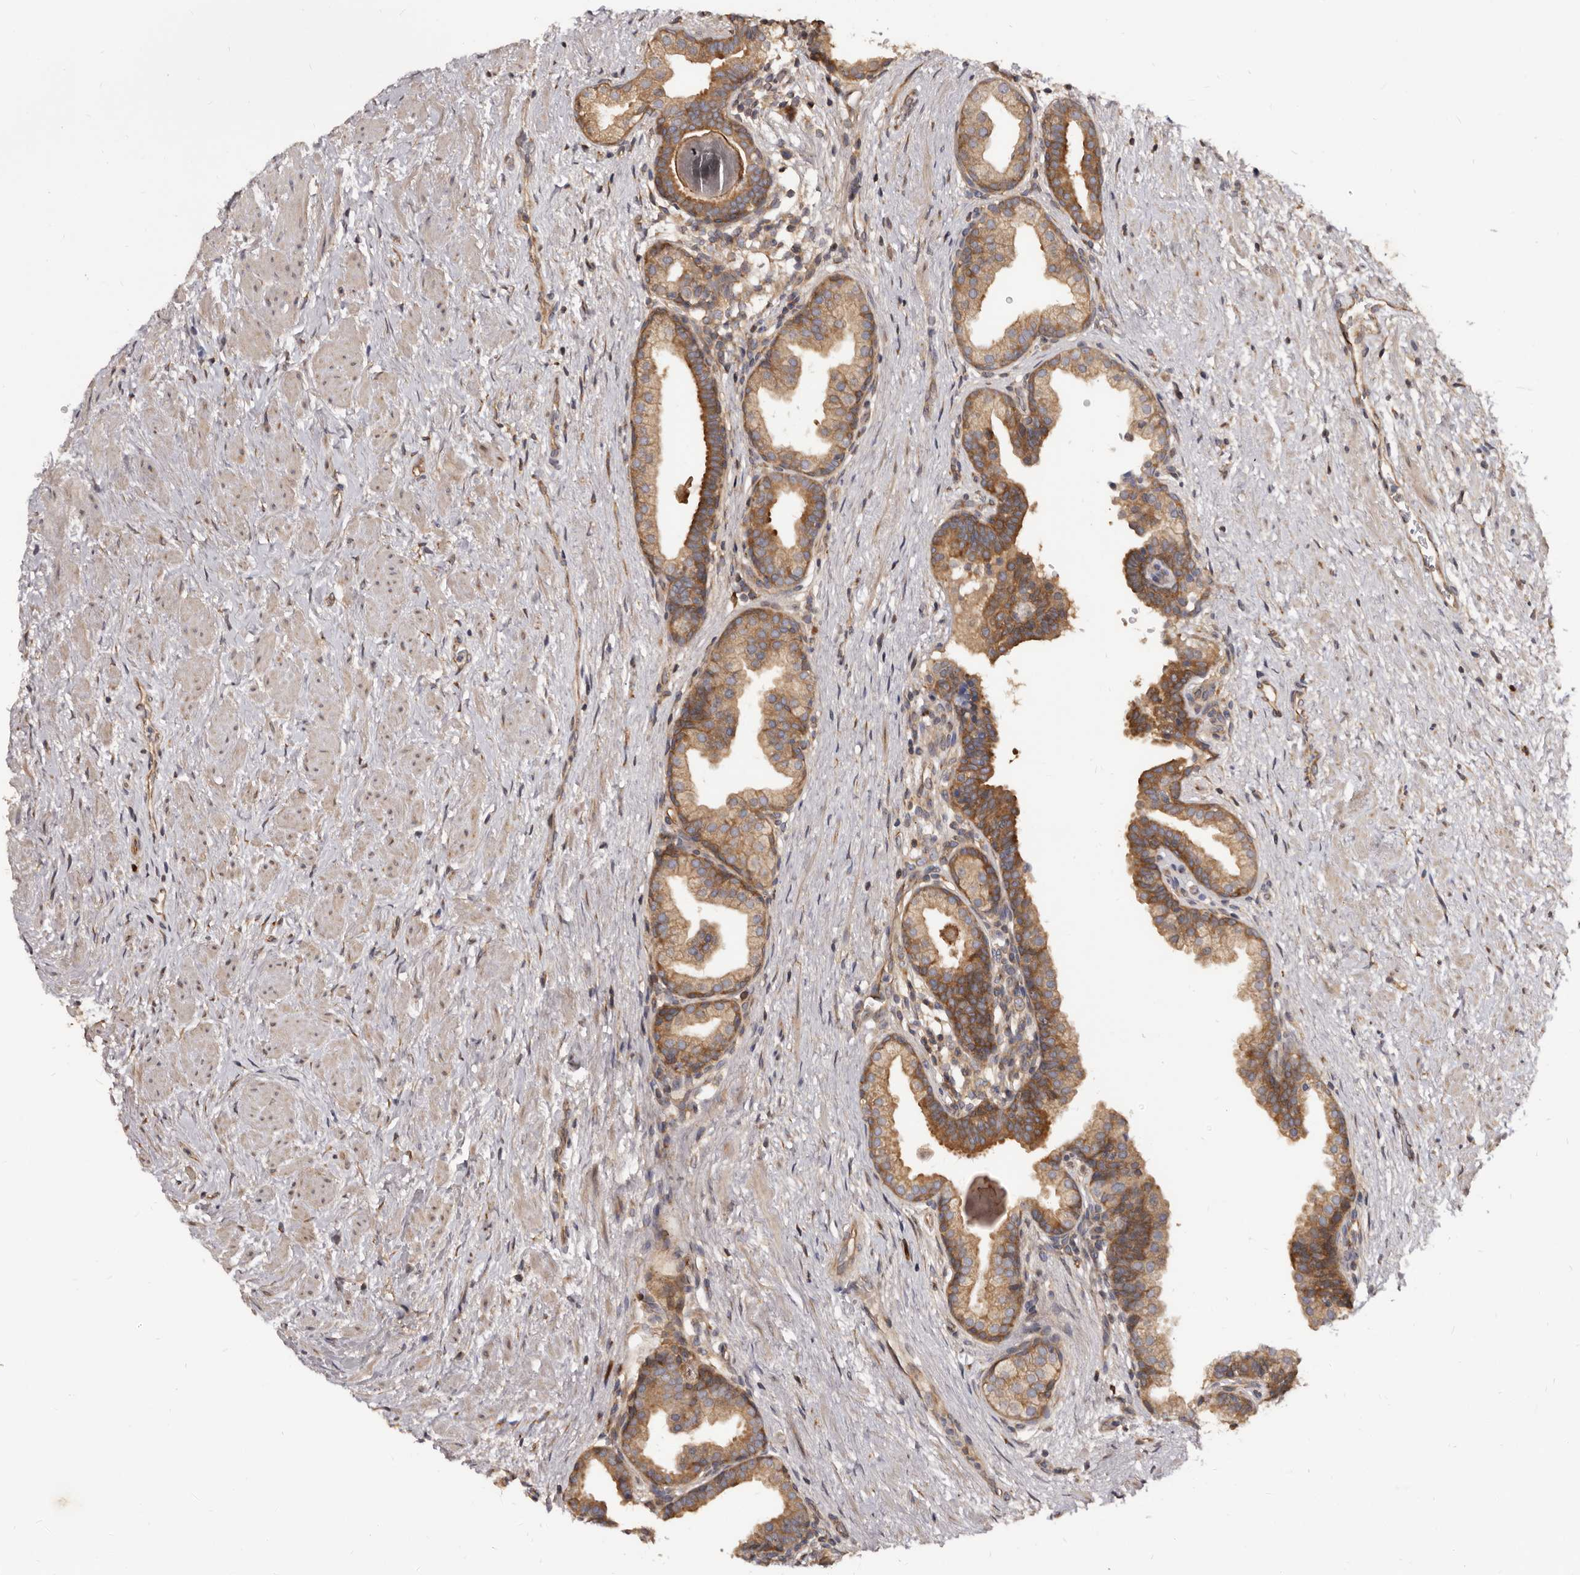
{"staining": {"intensity": "moderate", "quantity": ">75%", "location": "cytoplasmic/membranous"}, "tissue": "prostate", "cell_type": "Glandular cells", "image_type": "normal", "snomed": [{"axis": "morphology", "description": "Normal tissue, NOS"}, {"axis": "topography", "description": "Prostate"}], "caption": "A high-resolution micrograph shows IHC staining of benign prostate, which displays moderate cytoplasmic/membranous expression in approximately >75% of glandular cells. Using DAB (brown) and hematoxylin (blue) stains, captured at high magnification using brightfield microscopy.", "gene": "ADAMTS20", "patient": {"sex": "male", "age": 48}}